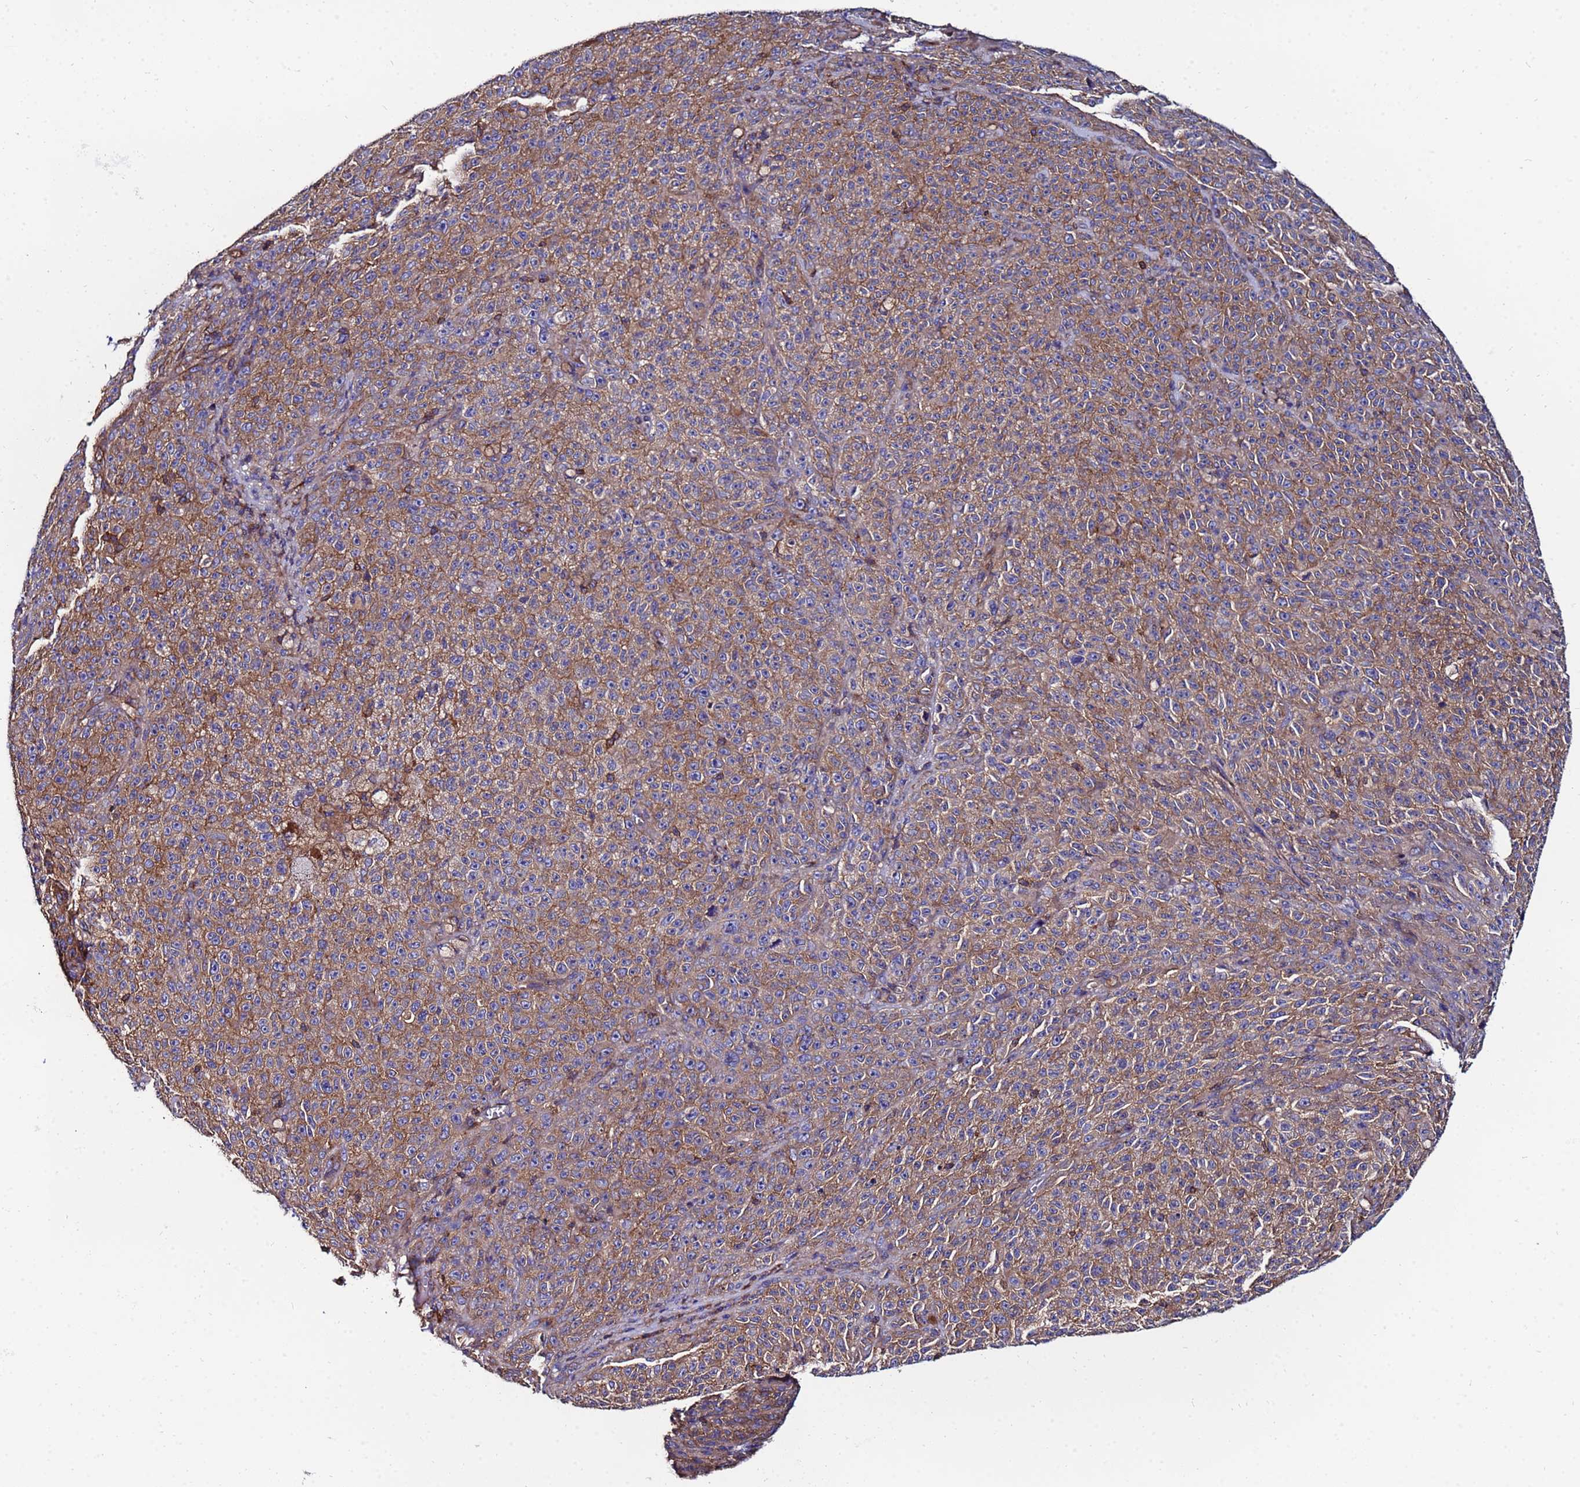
{"staining": {"intensity": "moderate", "quantity": ">75%", "location": "cytoplasmic/membranous"}, "tissue": "melanoma", "cell_type": "Tumor cells", "image_type": "cancer", "snomed": [{"axis": "morphology", "description": "Malignant melanoma, NOS"}, {"axis": "topography", "description": "Skin"}], "caption": "Tumor cells show medium levels of moderate cytoplasmic/membranous staining in about >75% of cells in human malignant melanoma.", "gene": "POTEE", "patient": {"sex": "female", "age": 82}}